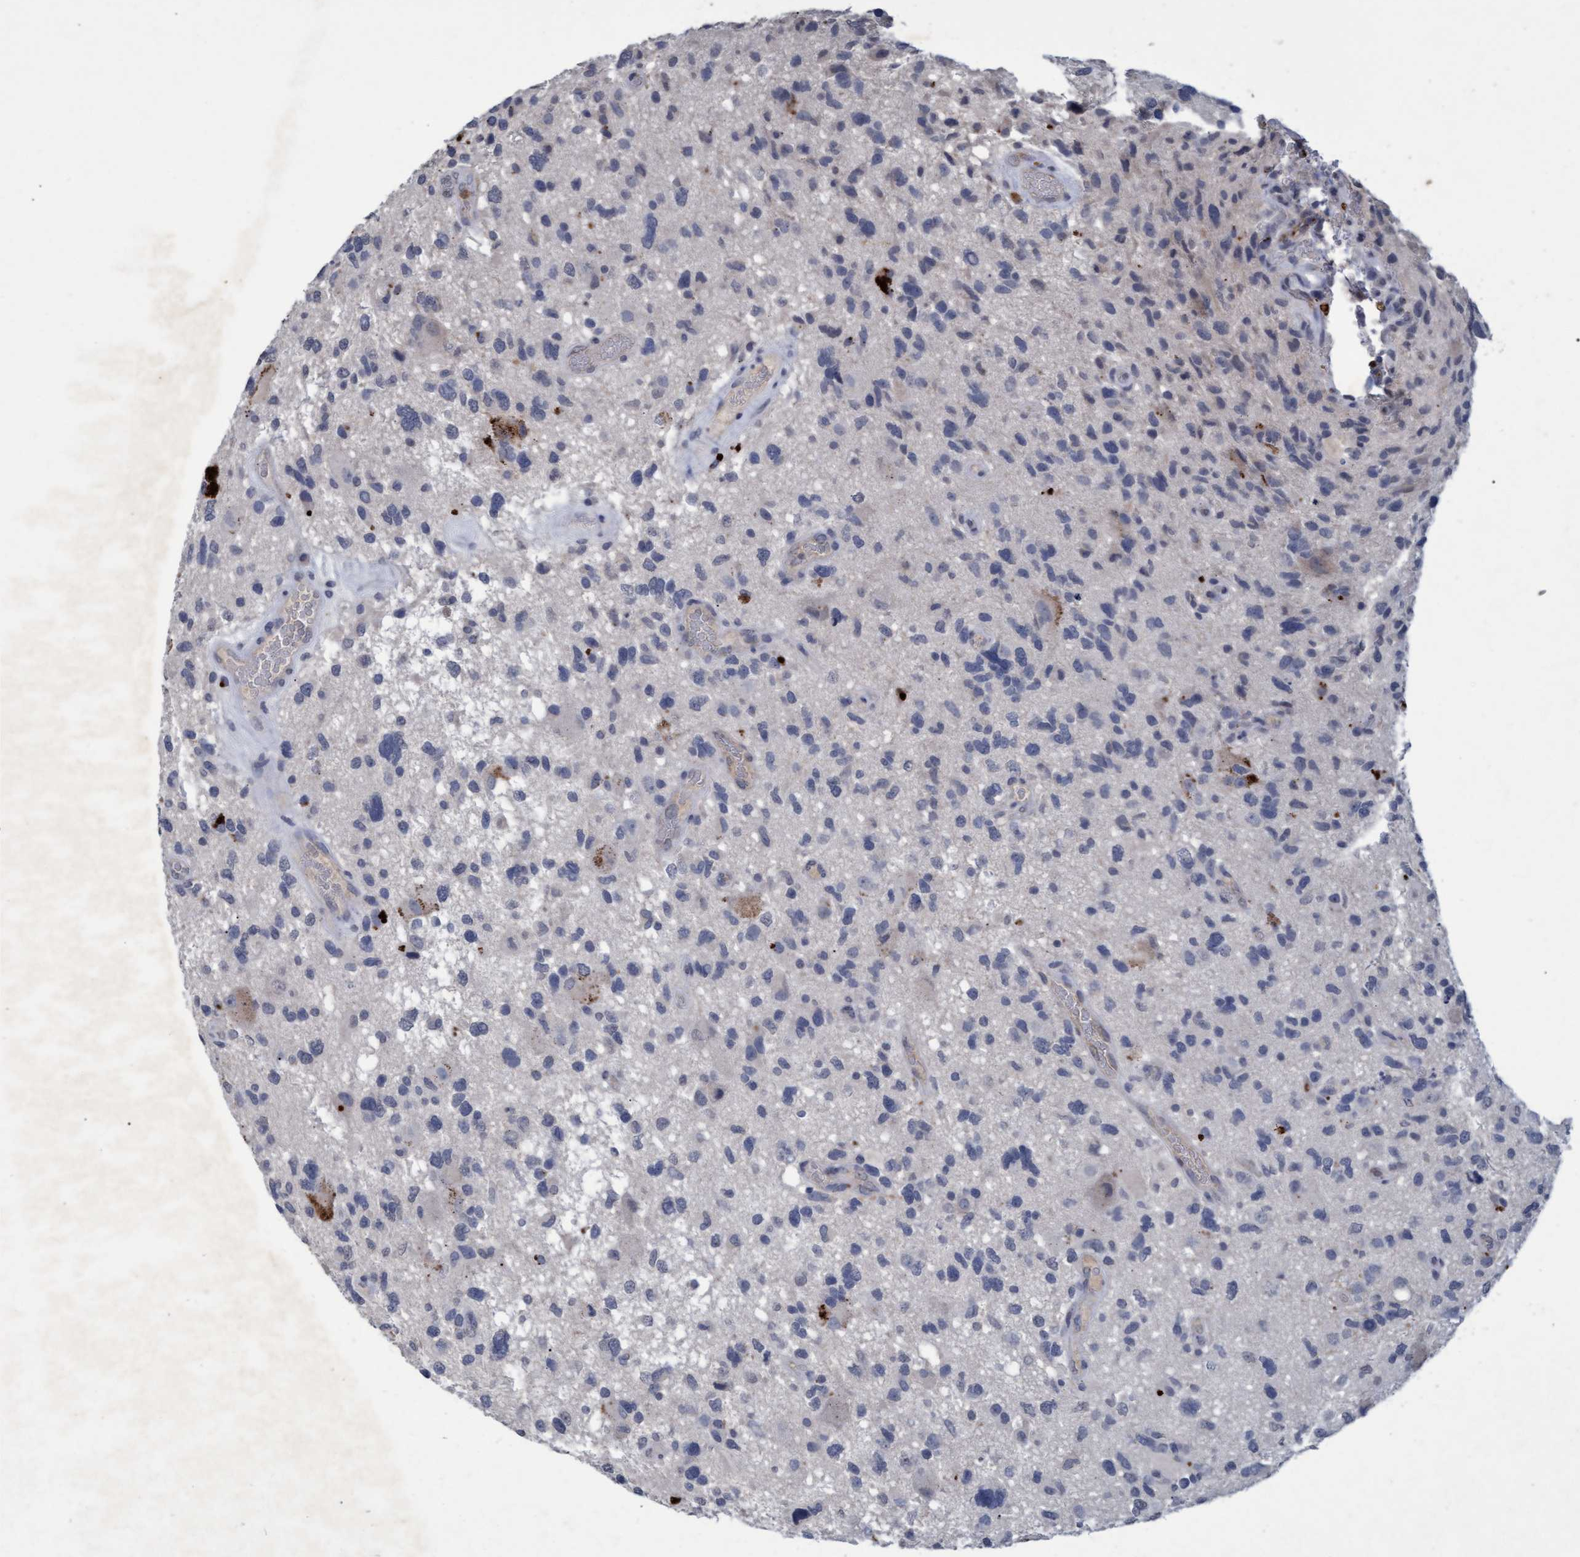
{"staining": {"intensity": "negative", "quantity": "none", "location": "none"}, "tissue": "glioma", "cell_type": "Tumor cells", "image_type": "cancer", "snomed": [{"axis": "morphology", "description": "Glioma, malignant, High grade"}, {"axis": "topography", "description": "Brain"}], "caption": "DAB immunohistochemical staining of human malignant glioma (high-grade) exhibits no significant expression in tumor cells.", "gene": "GALC", "patient": {"sex": "male", "age": 33}}